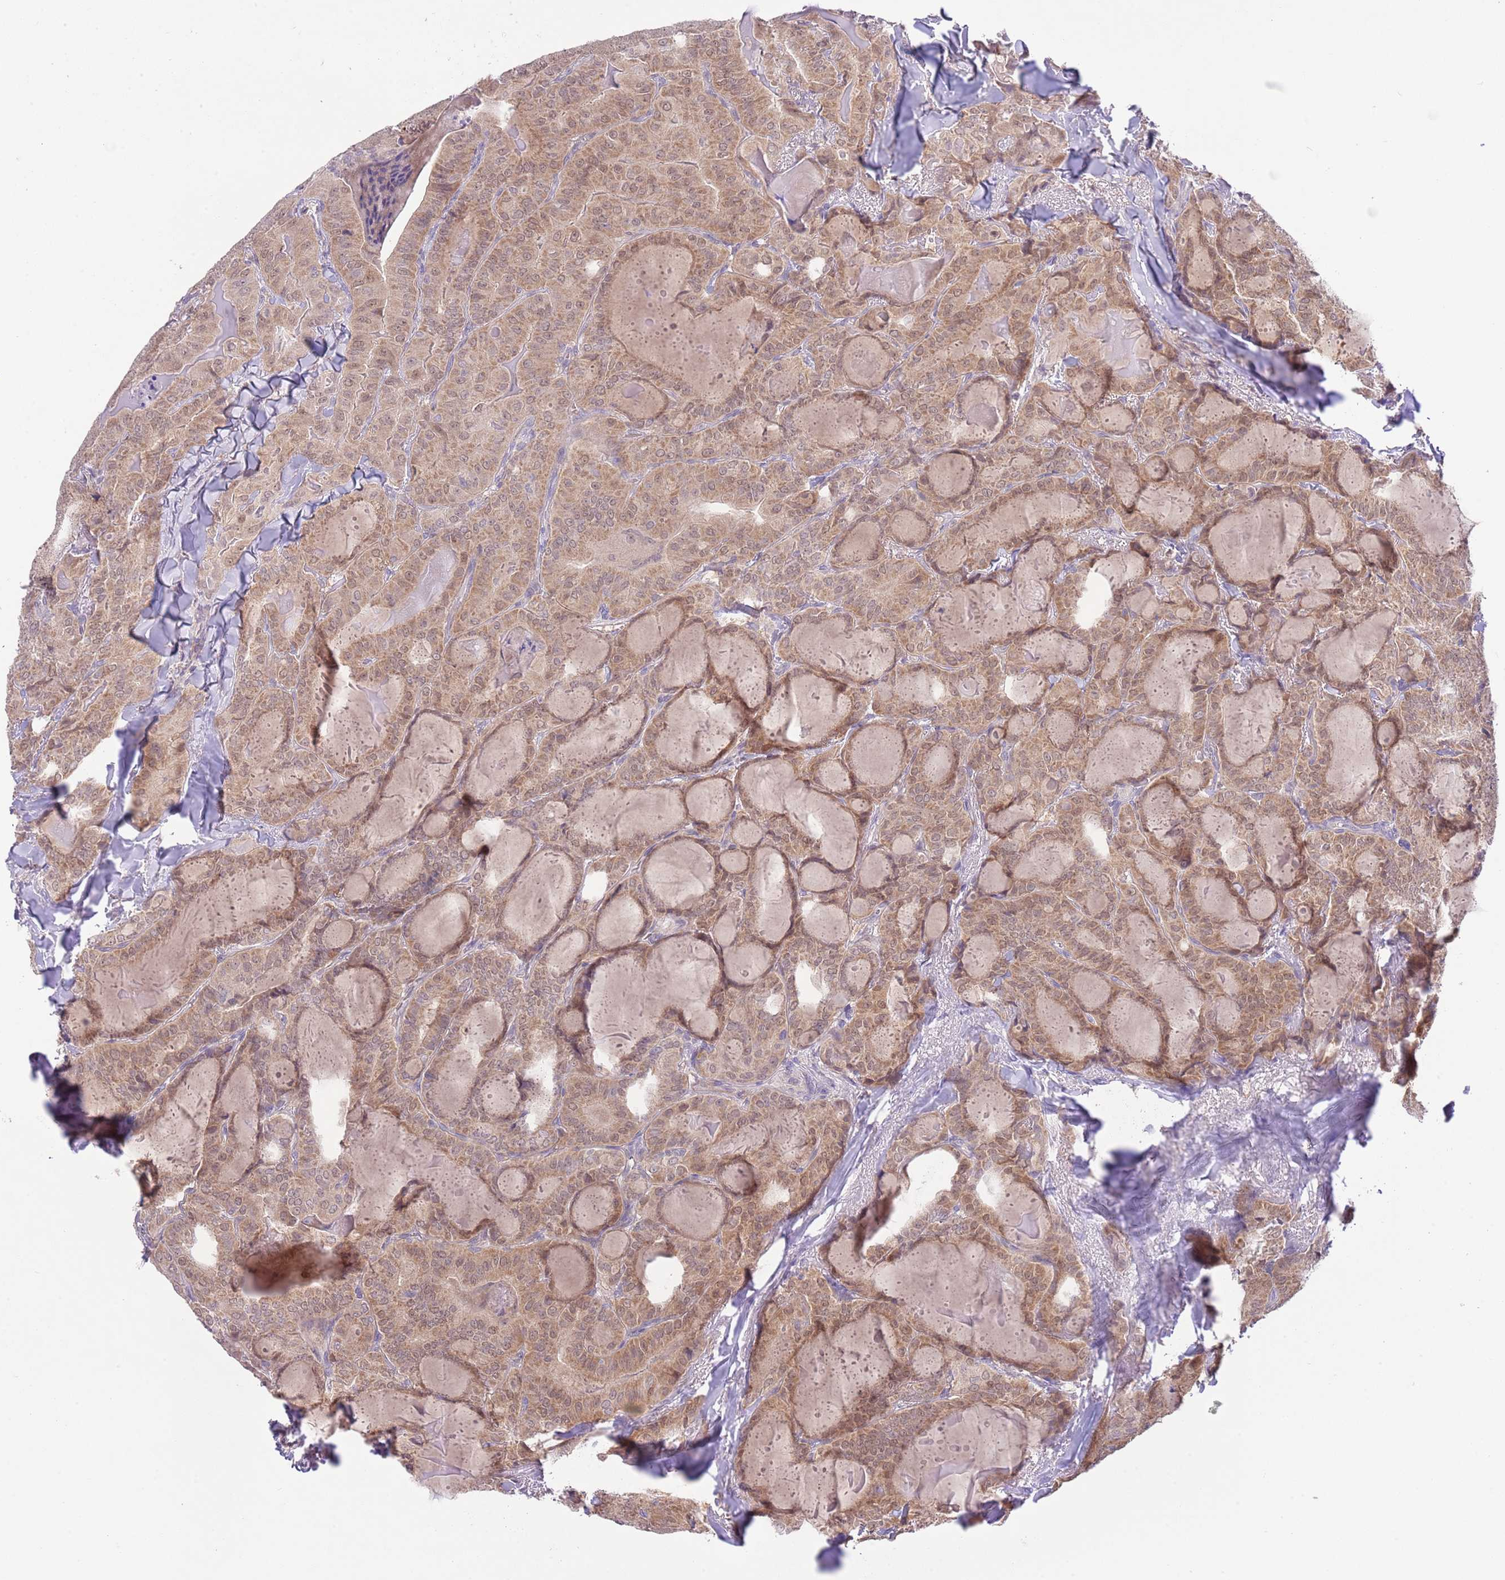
{"staining": {"intensity": "moderate", "quantity": ">75%", "location": "cytoplasmic/membranous,nuclear"}, "tissue": "thyroid cancer", "cell_type": "Tumor cells", "image_type": "cancer", "snomed": [{"axis": "morphology", "description": "Papillary adenocarcinoma, NOS"}, {"axis": "topography", "description": "Thyroid gland"}], "caption": "Thyroid cancer stained with IHC exhibits moderate cytoplasmic/membranous and nuclear staining in approximately >75% of tumor cells. The protein is shown in brown color, while the nuclei are stained blue.", "gene": "GALK2", "patient": {"sex": "female", "age": 68}}